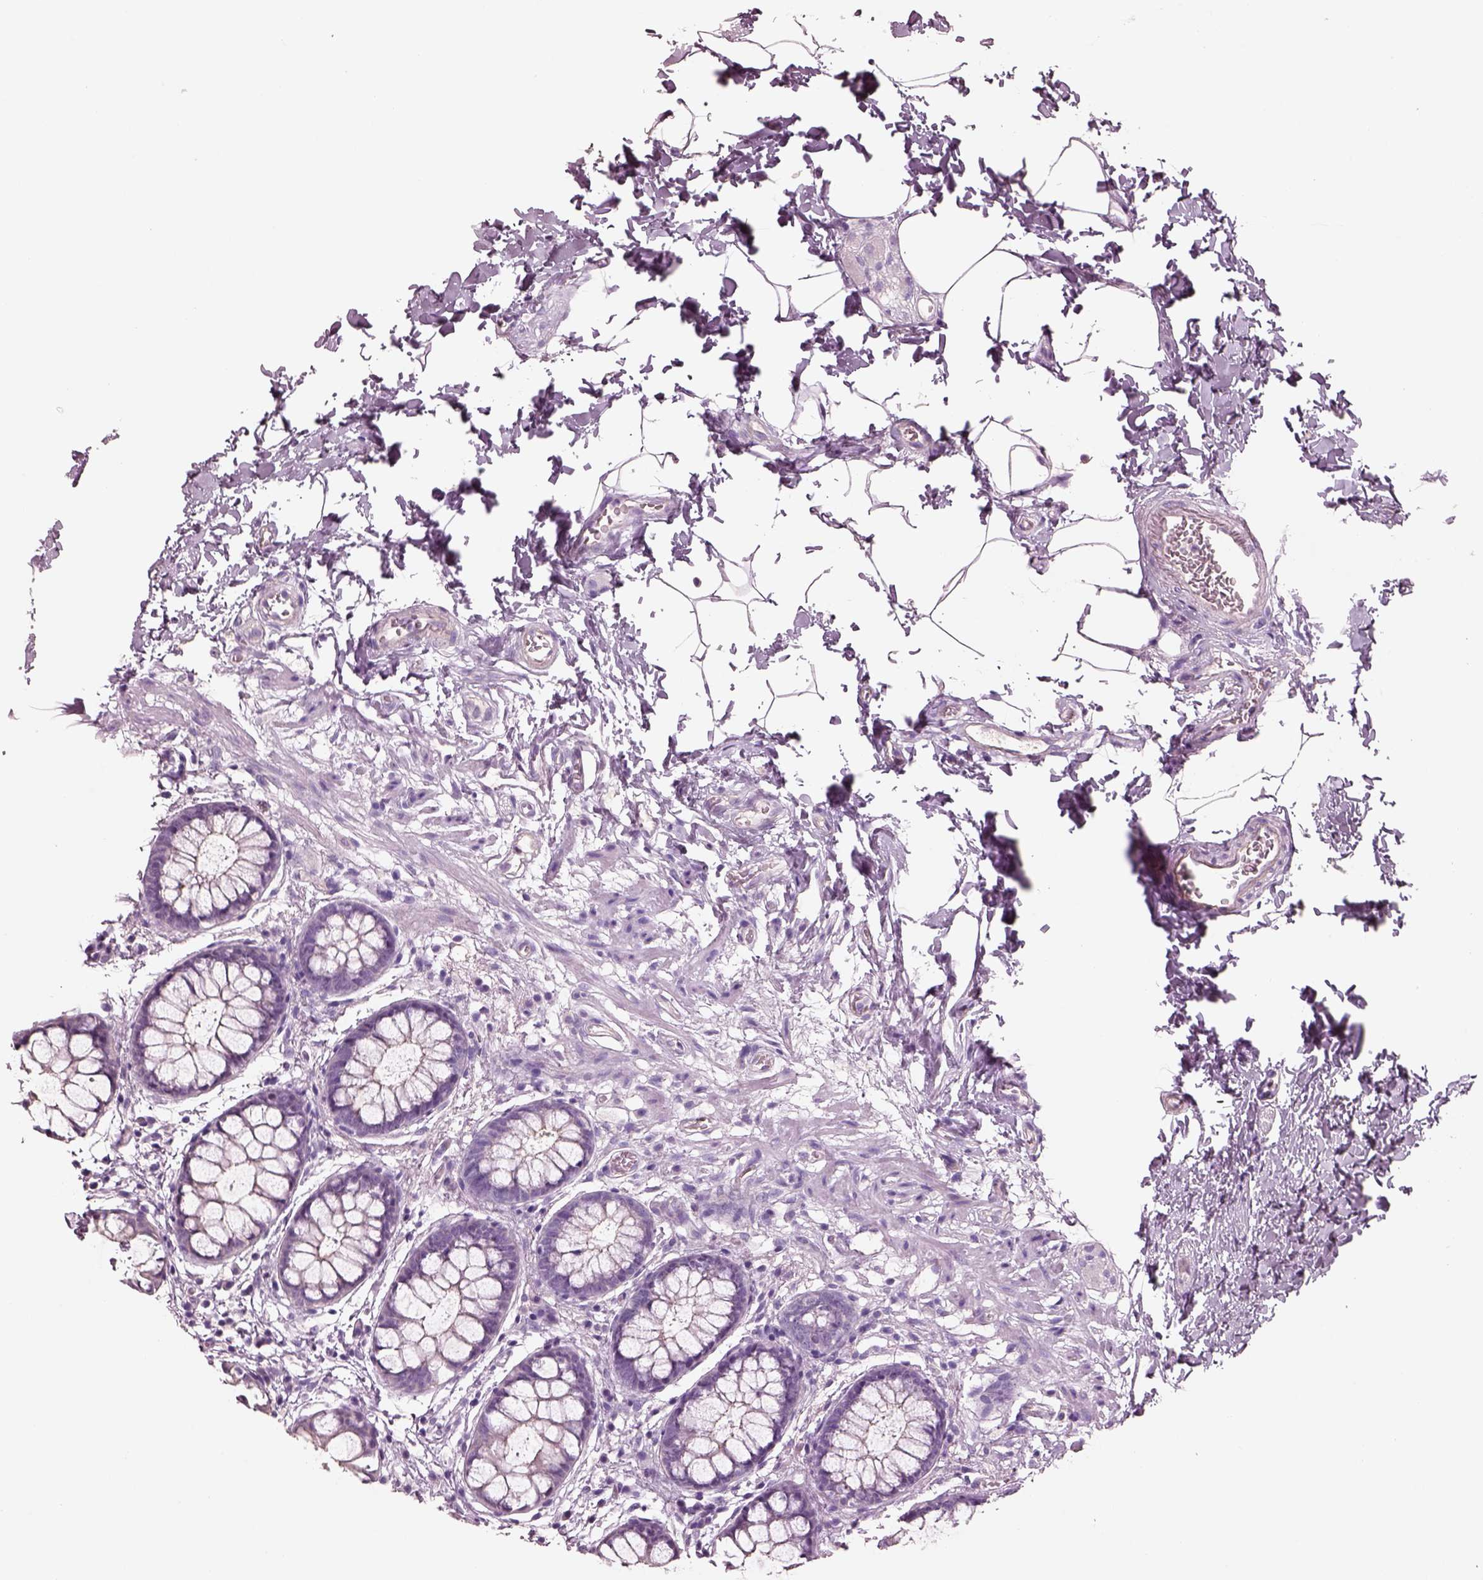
{"staining": {"intensity": "negative", "quantity": "none", "location": "none"}, "tissue": "rectum", "cell_type": "Glandular cells", "image_type": "normal", "snomed": [{"axis": "morphology", "description": "Normal tissue, NOS"}, {"axis": "topography", "description": "Rectum"}], "caption": "This is an immunohistochemistry micrograph of unremarkable rectum. There is no staining in glandular cells.", "gene": "IGLL1", "patient": {"sex": "female", "age": 62}}